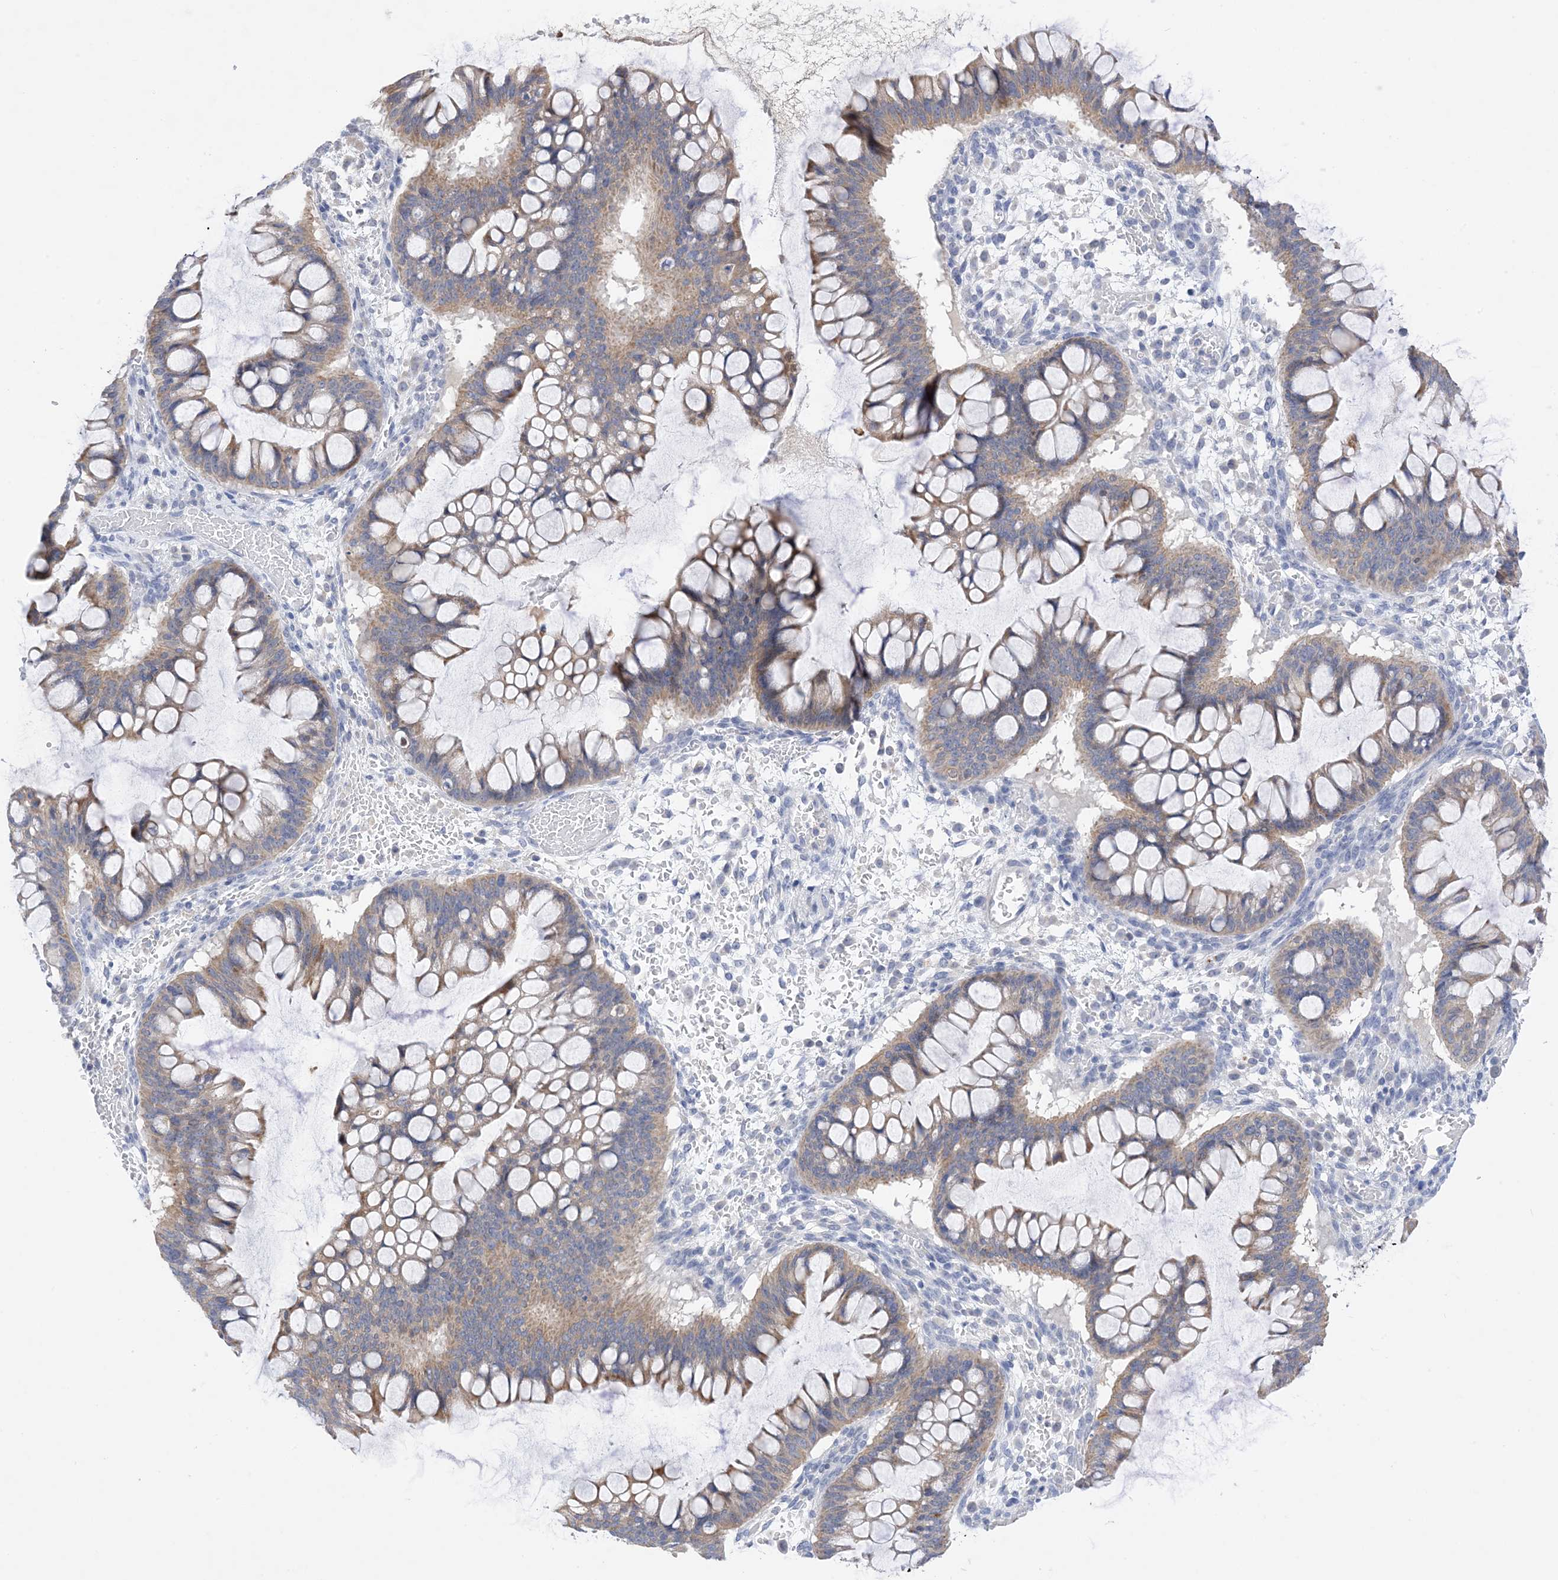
{"staining": {"intensity": "moderate", "quantity": "25%-75%", "location": "cytoplasmic/membranous"}, "tissue": "ovarian cancer", "cell_type": "Tumor cells", "image_type": "cancer", "snomed": [{"axis": "morphology", "description": "Cystadenocarcinoma, mucinous, NOS"}, {"axis": "topography", "description": "Ovary"}], "caption": "Protein staining of ovarian mucinous cystadenocarcinoma tissue exhibits moderate cytoplasmic/membranous staining in approximately 25%-75% of tumor cells.", "gene": "PLK4", "patient": {"sex": "female", "age": 73}}